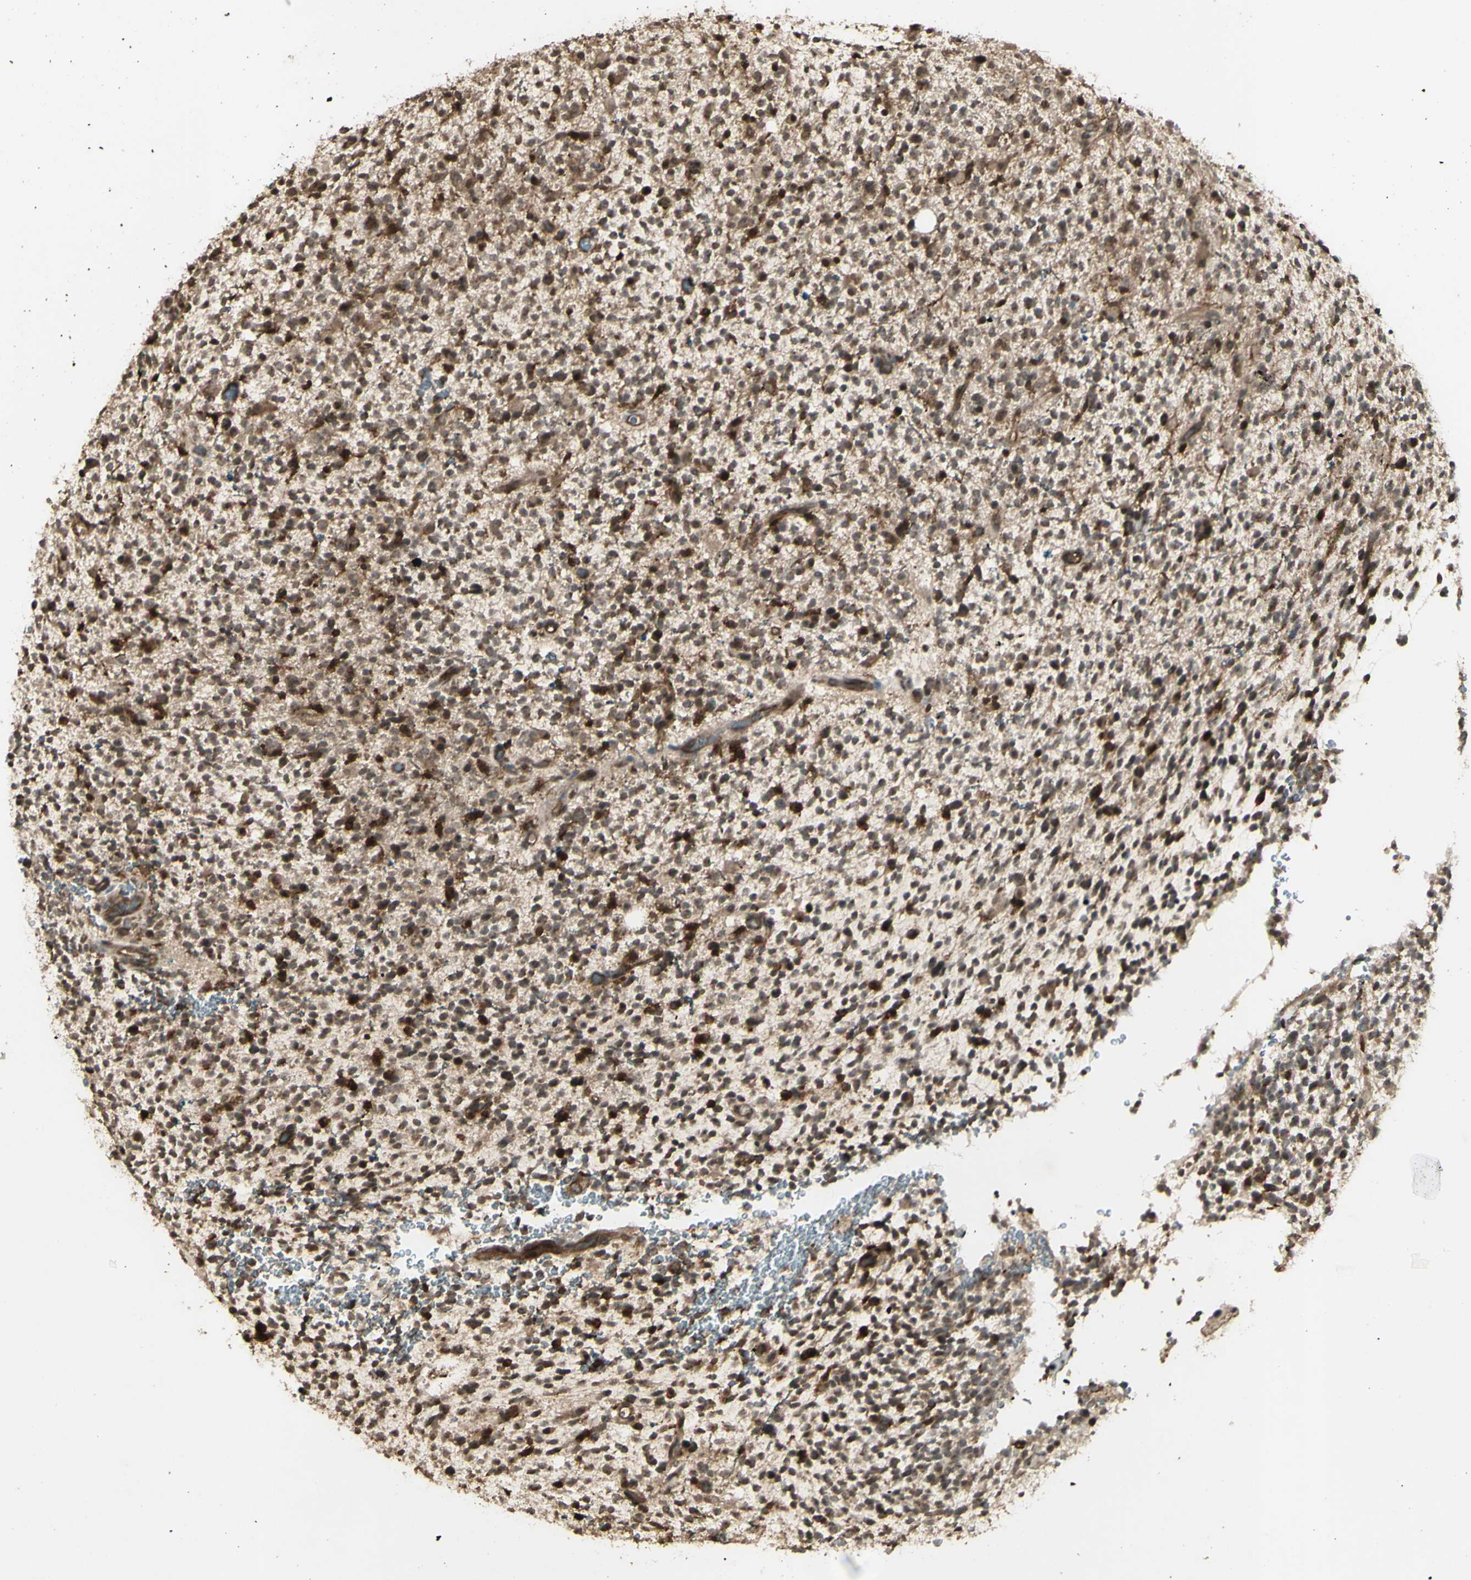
{"staining": {"intensity": "moderate", "quantity": ">75%", "location": "cytoplasmic/membranous,nuclear"}, "tissue": "glioma", "cell_type": "Tumor cells", "image_type": "cancer", "snomed": [{"axis": "morphology", "description": "Glioma, malignant, High grade"}, {"axis": "topography", "description": "Brain"}], "caption": "Moderate cytoplasmic/membranous and nuclear protein expression is appreciated in about >75% of tumor cells in glioma.", "gene": "BLNK", "patient": {"sex": "male", "age": 48}}